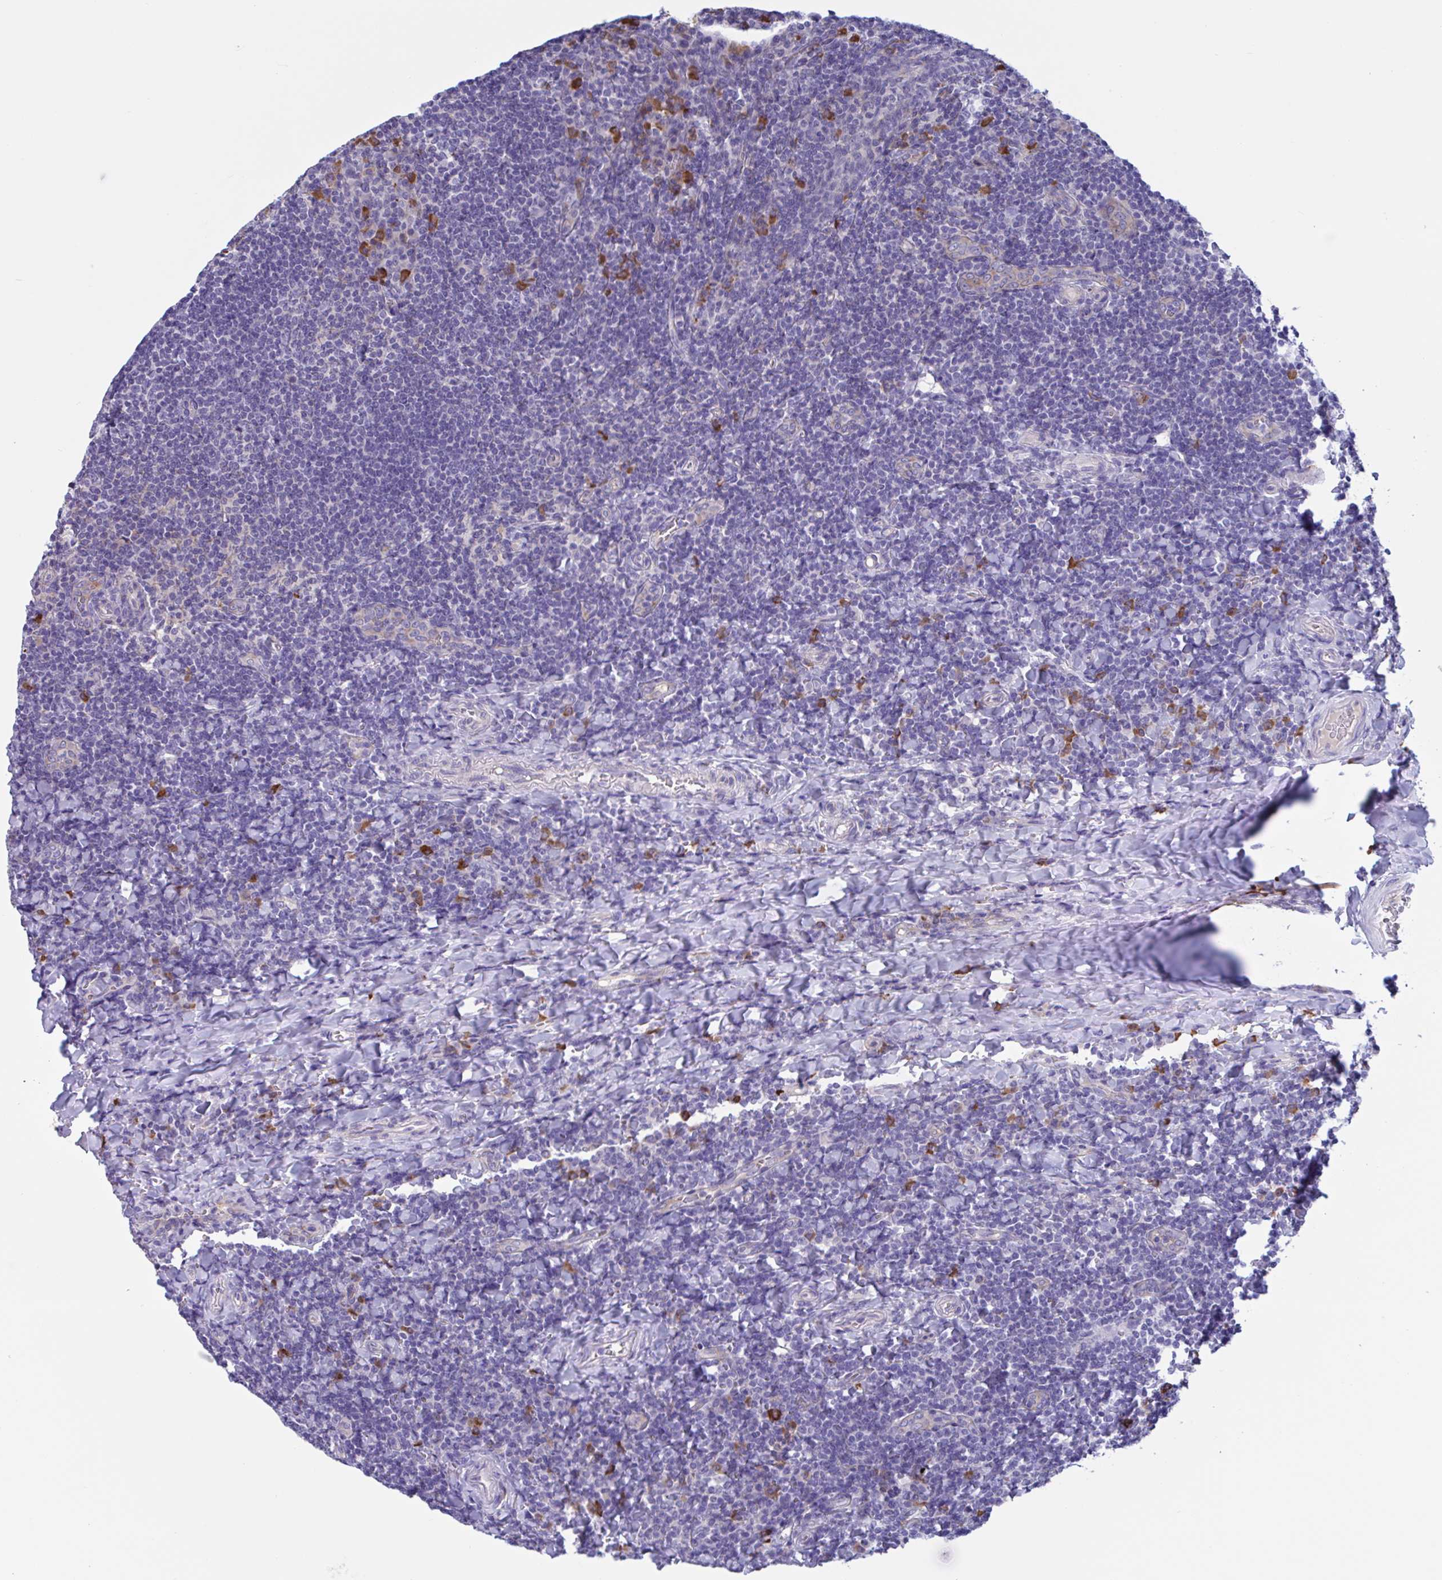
{"staining": {"intensity": "strong", "quantity": "<25%", "location": "cytoplasmic/membranous"}, "tissue": "tonsil", "cell_type": "Germinal center cells", "image_type": "normal", "snomed": [{"axis": "morphology", "description": "Normal tissue, NOS"}, {"axis": "topography", "description": "Tonsil"}], "caption": "Tonsil stained with IHC reveals strong cytoplasmic/membranous staining in about <25% of germinal center cells.", "gene": "MS4A14", "patient": {"sex": "male", "age": 17}}